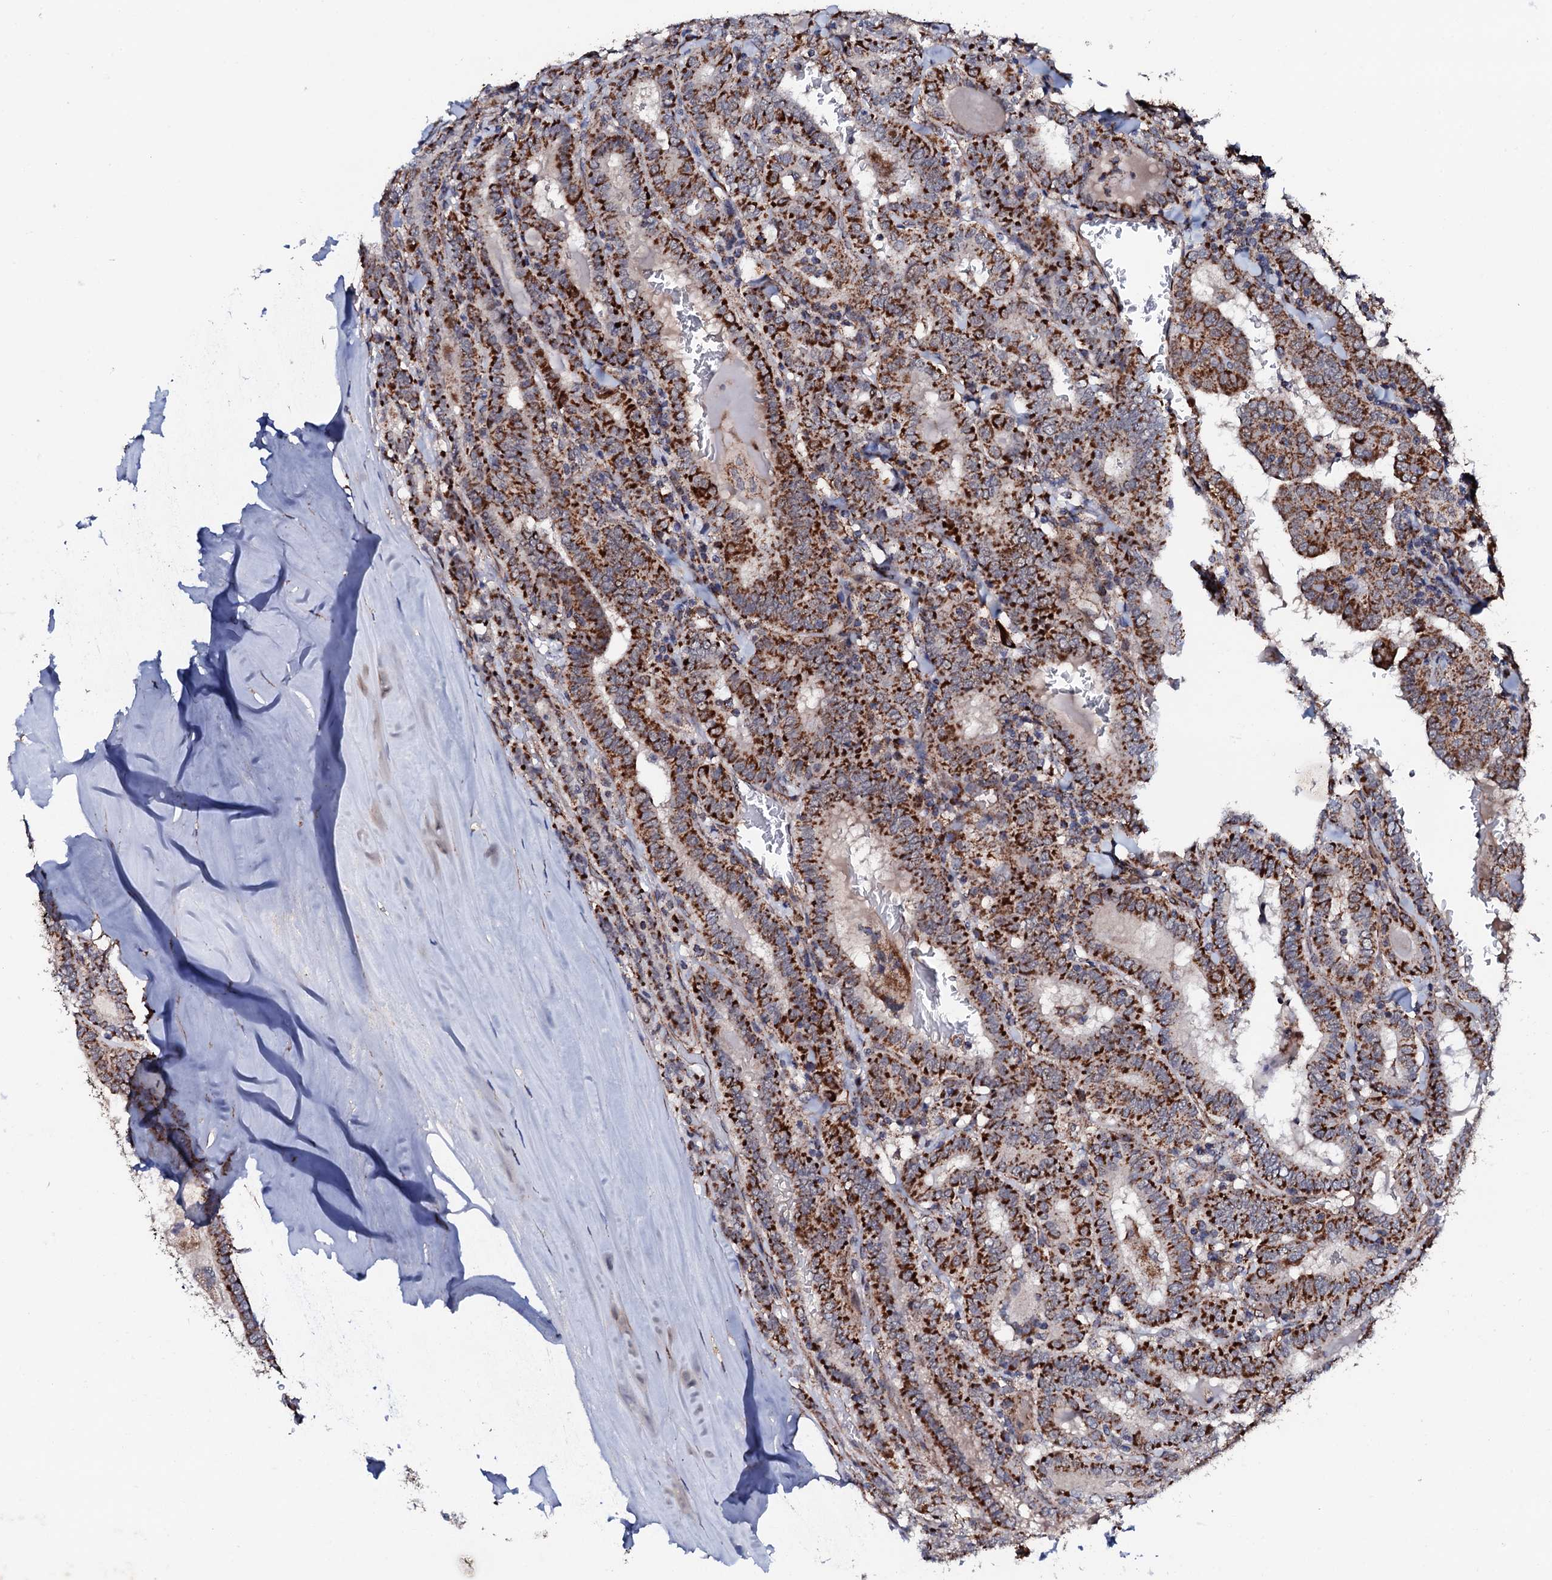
{"staining": {"intensity": "strong", "quantity": ">75%", "location": "cytoplasmic/membranous"}, "tissue": "thyroid cancer", "cell_type": "Tumor cells", "image_type": "cancer", "snomed": [{"axis": "morphology", "description": "Papillary adenocarcinoma, NOS"}, {"axis": "topography", "description": "Thyroid gland"}], "caption": "A histopathology image showing strong cytoplasmic/membranous staining in about >75% of tumor cells in thyroid papillary adenocarcinoma, as visualized by brown immunohistochemical staining.", "gene": "MTIF3", "patient": {"sex": "female", "age": 72}}